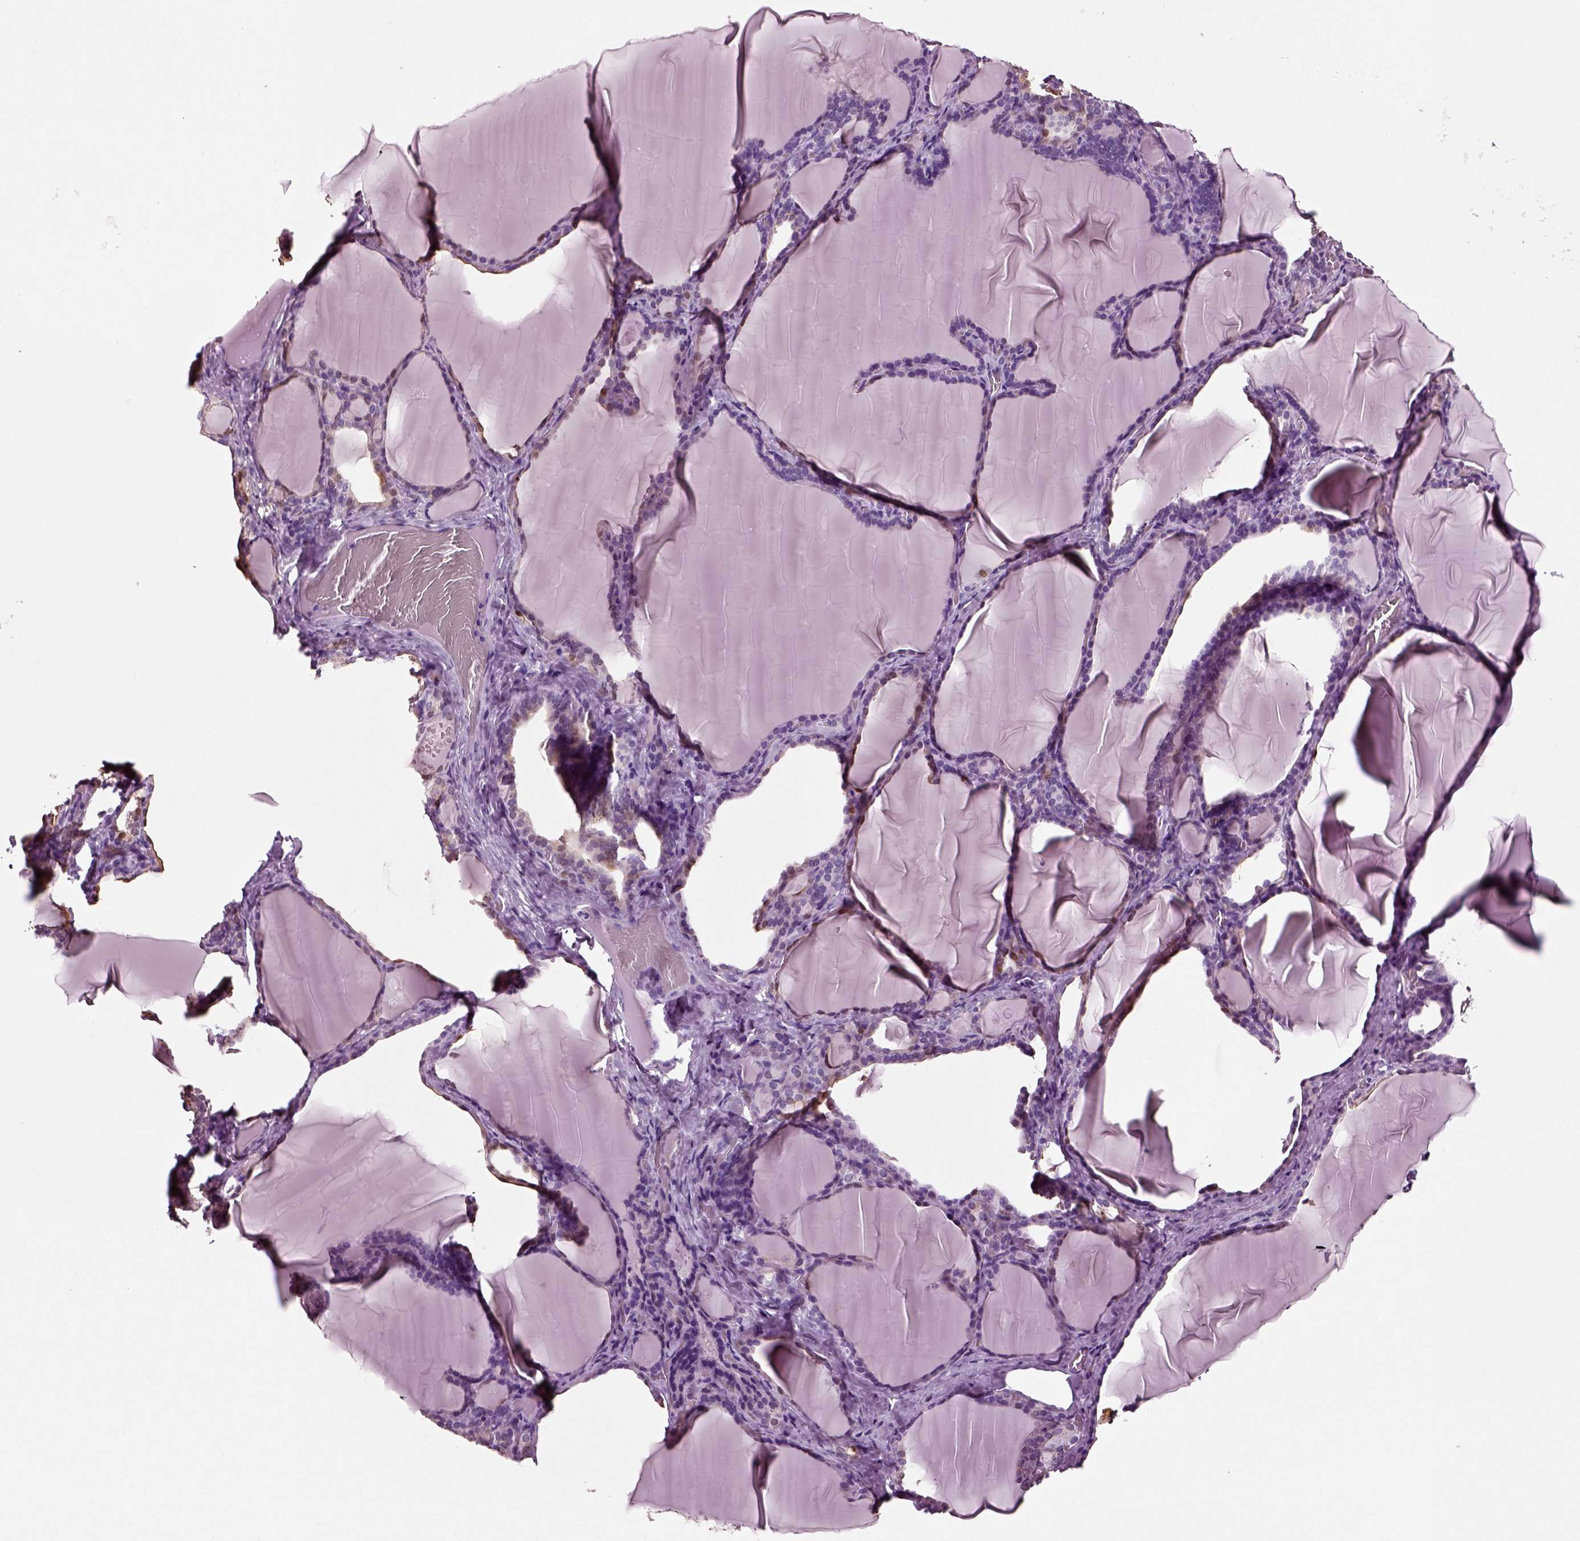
{"staining": {"intensity": "weak", "quantity": "<25%", "location": "cytoplasmic/membranous"}, "tissue": "thyroid gland", "cell_type": "Glandular cells", "image_type": "normal", "snomed": [{"axis": "morphology", "description": "Normal tissue, NOS"}, {"axis": "morphology", "description": "Hyperplasia, NOS"}, {"axis": "topography", "description": "Thyroid gland"}], "caption": "Immunohistochemistry (IHC) photomicrograph of normal thyroid gland stained for a protein (brown), which displays no positivity in glandular cells.", "gene": "CRABP1", "patient": {"sex": "female", "age": 27}}